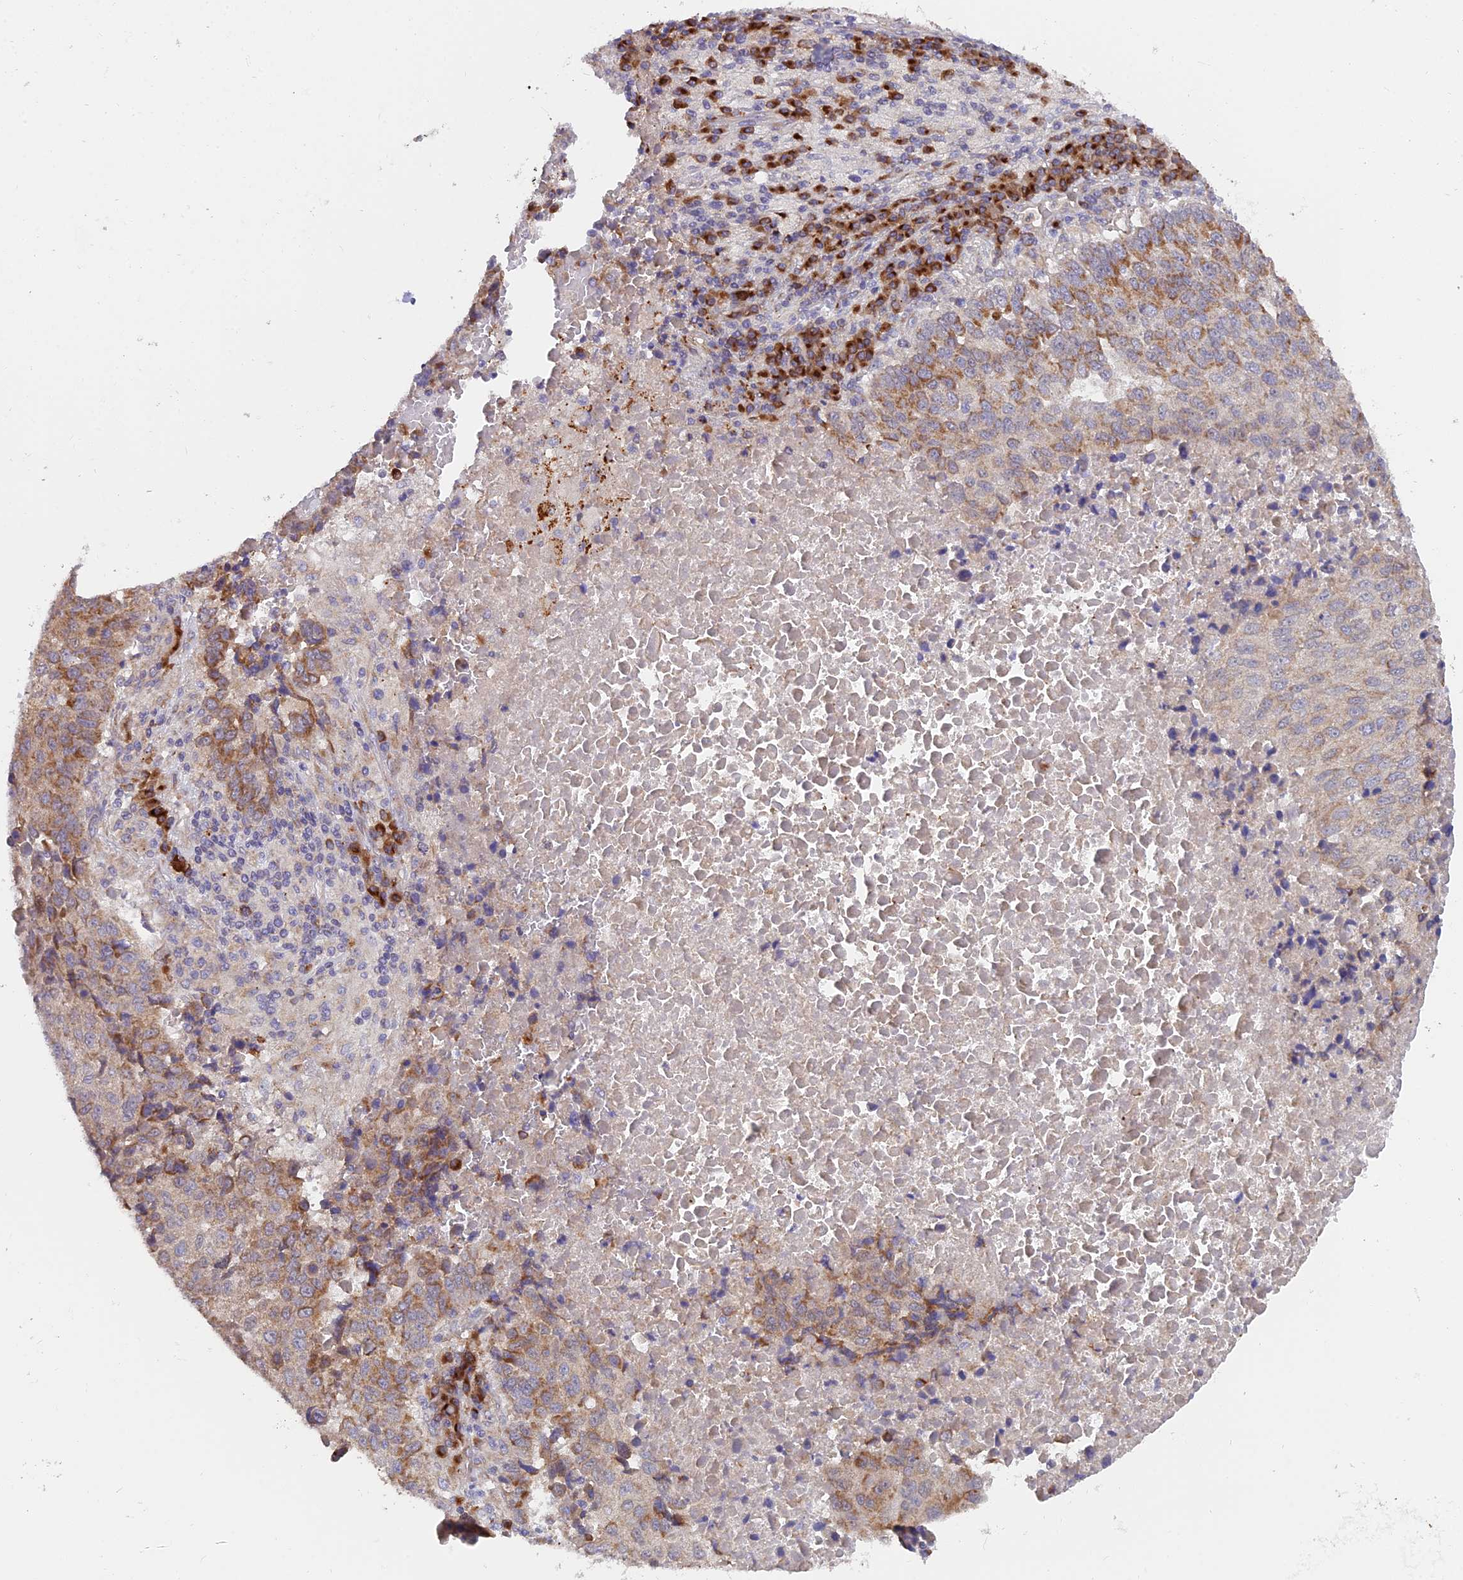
{"staining": {"intensity": "moderate", "quantity": "25%-75%", "location": "cytoplasmic/membranous"}, "tissue": "lung cancer", "cell_type": "Tumor cells", "image_type": "cancer", "snomed": [{"axis": "morphology", "description": "Squamous cell carcinoma, NOS"}, {"axis": "topography", "description": "Lung"}], "caption": "Protein expression analysis of human squamous cell carcinoma (lung) reveals moderate cytoplasmic/membranous expression in about 25%-75% of tumor cells. The staining was performed using DAB, with brown indicating positive protein expression. Nuclei are stained blue with hematoxylin.", "gene": "TBC1D20", "patient": {"sex": "male", "age": 73}}